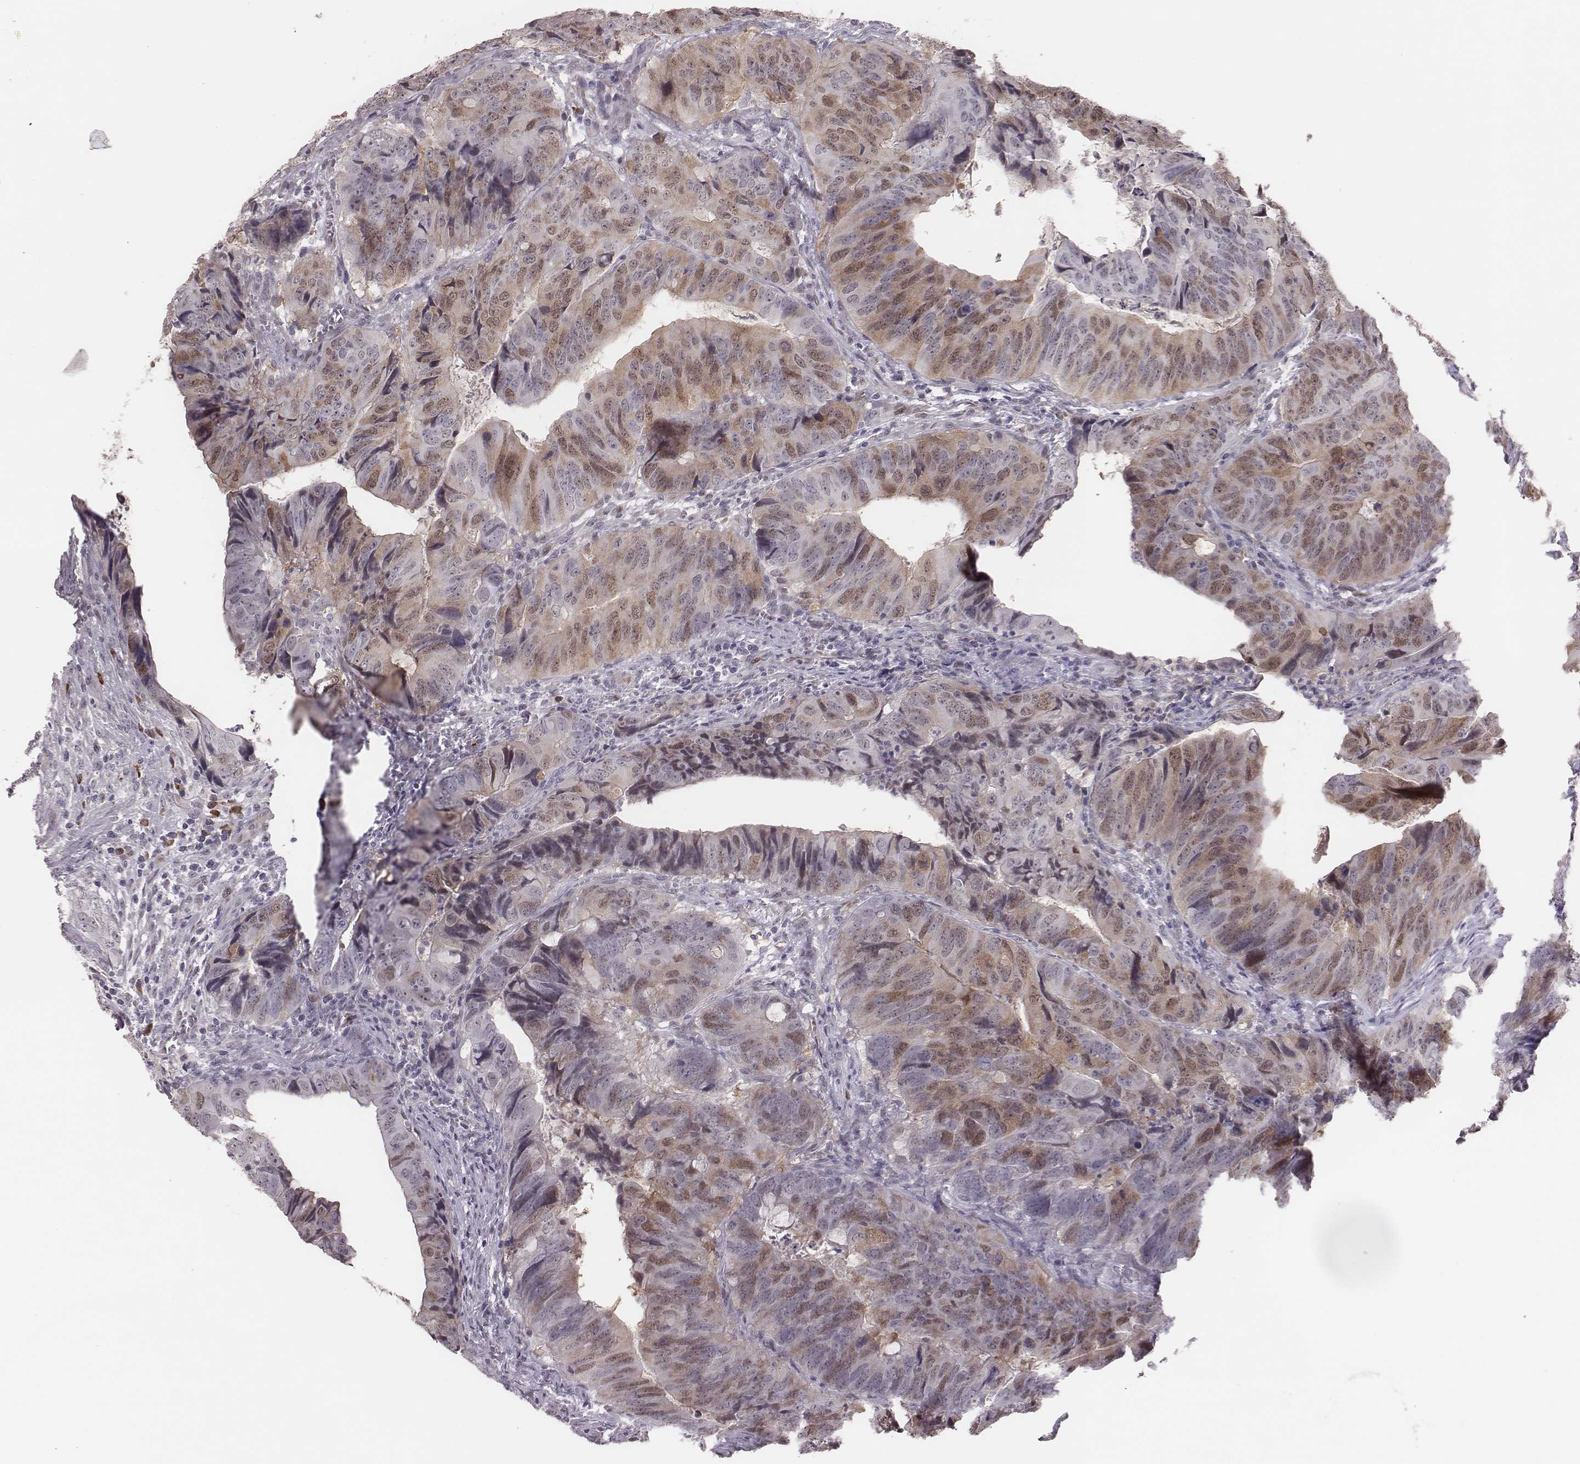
{"staining": {"intensity": "moderate", "quantity": "25%-75%", "location": "cytoplasmic/membranous,nuclear"}, "tissue": "colorectal cancer", "cell_type": "Tumor cells", "image_type": "cancer", "snomed": [{"axis": "morphology", "description": "Adenocarcinoma, NOS"}, {"axis": "topography", "description": "Colon"}], "caption": "A photomicrograph of human colorectal cancer (adenocarcinoma) stained for a protein exhibits moderate cytoplasmic/membranous and nuclear brown staining in tumor cells.", "gene": "PBK", "patient": {"sex": "male", "age": 79}}